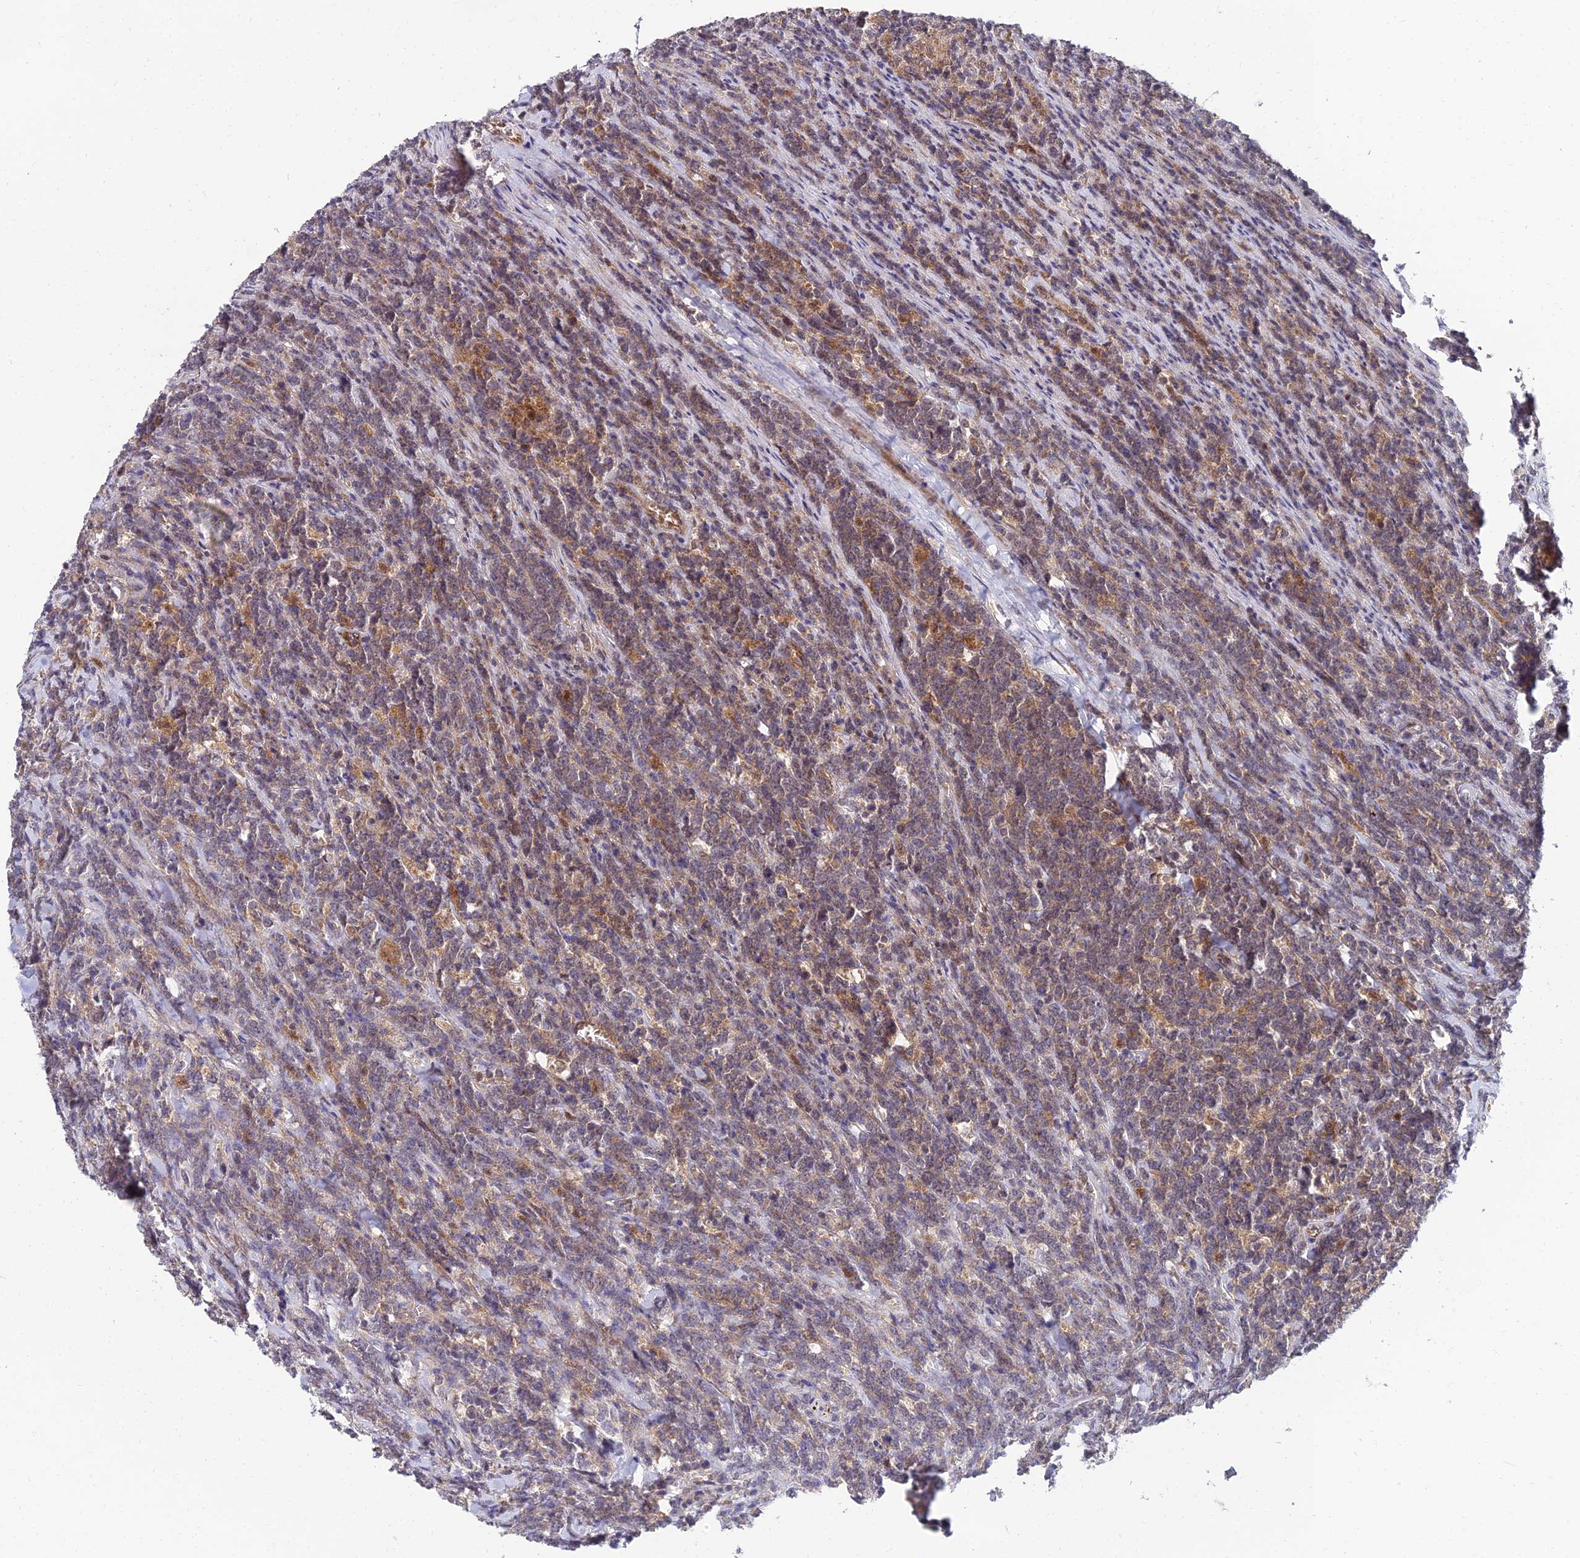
{"staining": {"intensity": "weak", "quantity": "25%-75%", "location": "cytoplasmic/membranous"}, "tissue": "lymphoma", "cell_type": "Tumor cells", "image_type": "cancer", "snomed": [{"axis": "morphology", "description": "Malignant lymphoma, non-Hodgkin's type, High grade"}, {"axis": "topography", "description": "Small intestine"}], "caption": "Lymphoma stained for a protein demonstrates weak cytoplasmic/membranous positivity in tumor cells.", "gene": "NPY", "patient": {"sex": "male", "age": 8}}